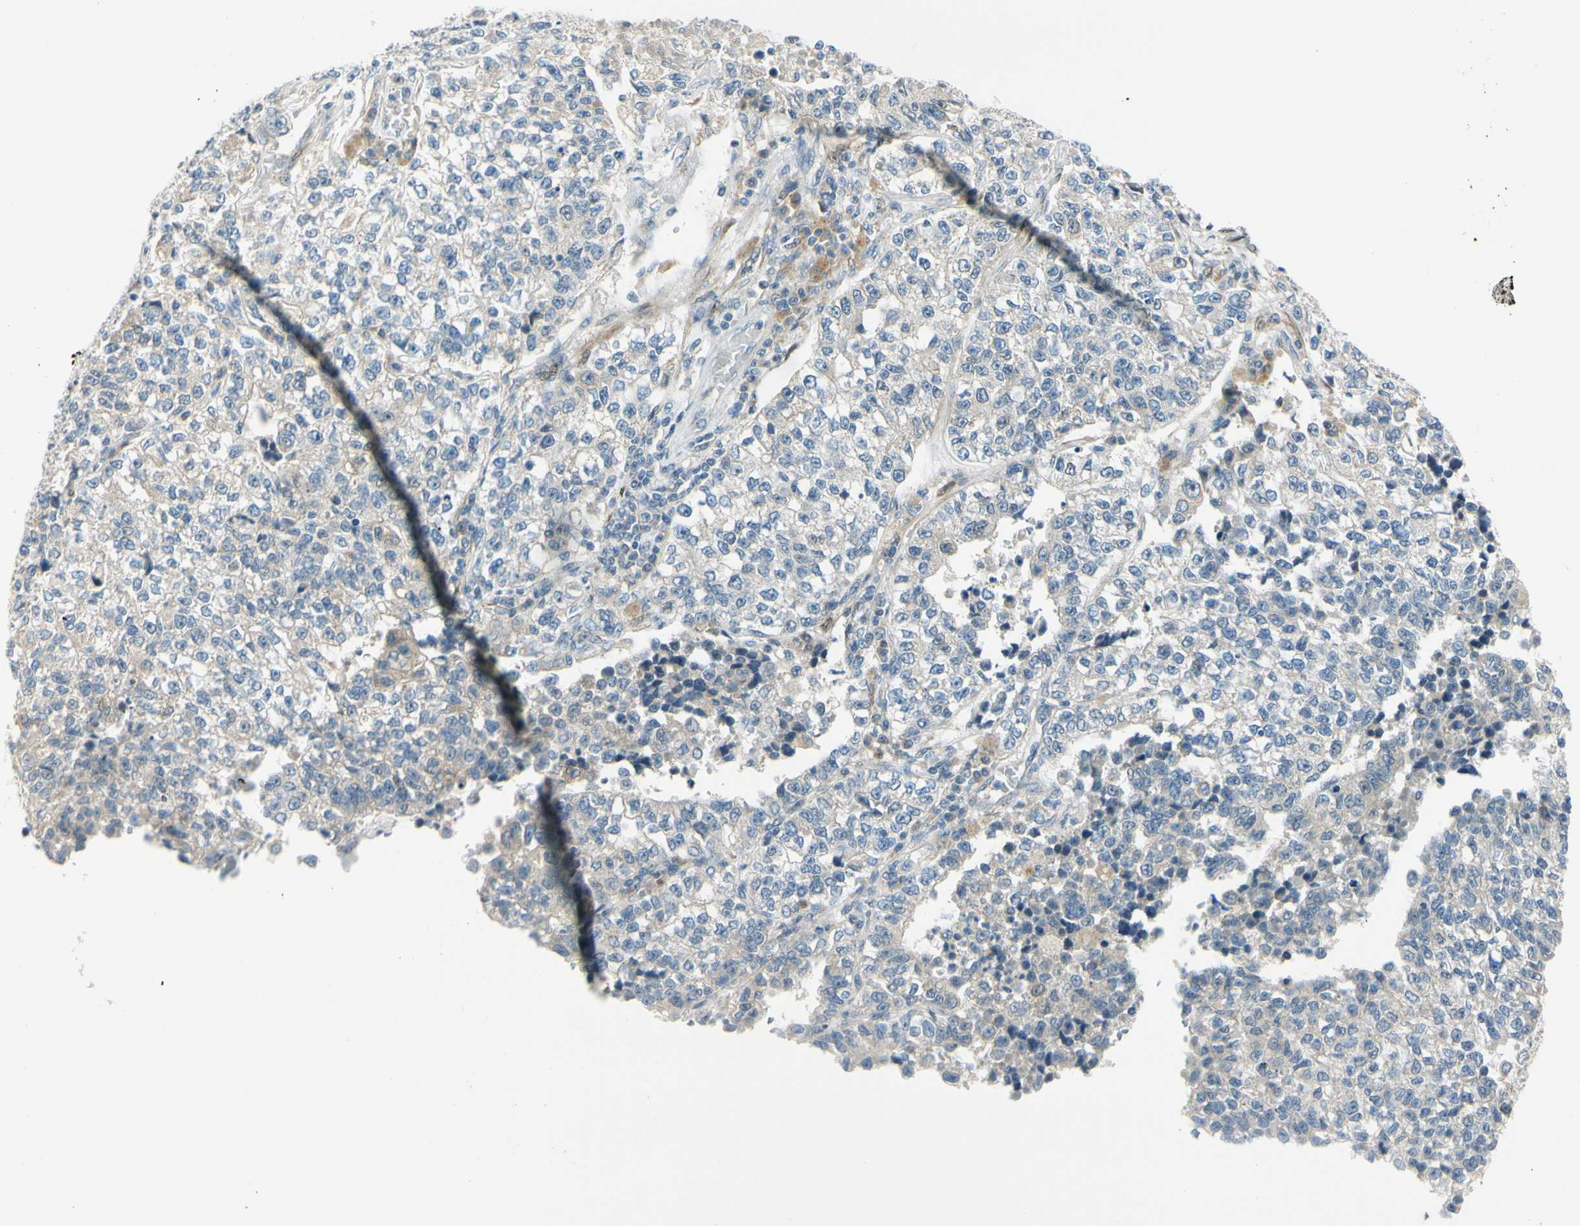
{"staining": {"intensity": "negative", "quantity": "none", "location": "none"}, "tissue": "lung cancer", "cell_type": "Tumor cells", "image_type": "cancer", "snomed": [{"axis": "morphology", "description": "Adenocarcinoma, NOS"}, {"axis": "topography", "description": "Lung"}], "caption": "Immunohistochemistry (IHC) of adenocarcinoma (lung) exhibits no expression in tumor cells. (DAB IHC with hematoxylin counter stain).", "gene": "FHL2", "patient": {"sex": "male", "age": 49}}